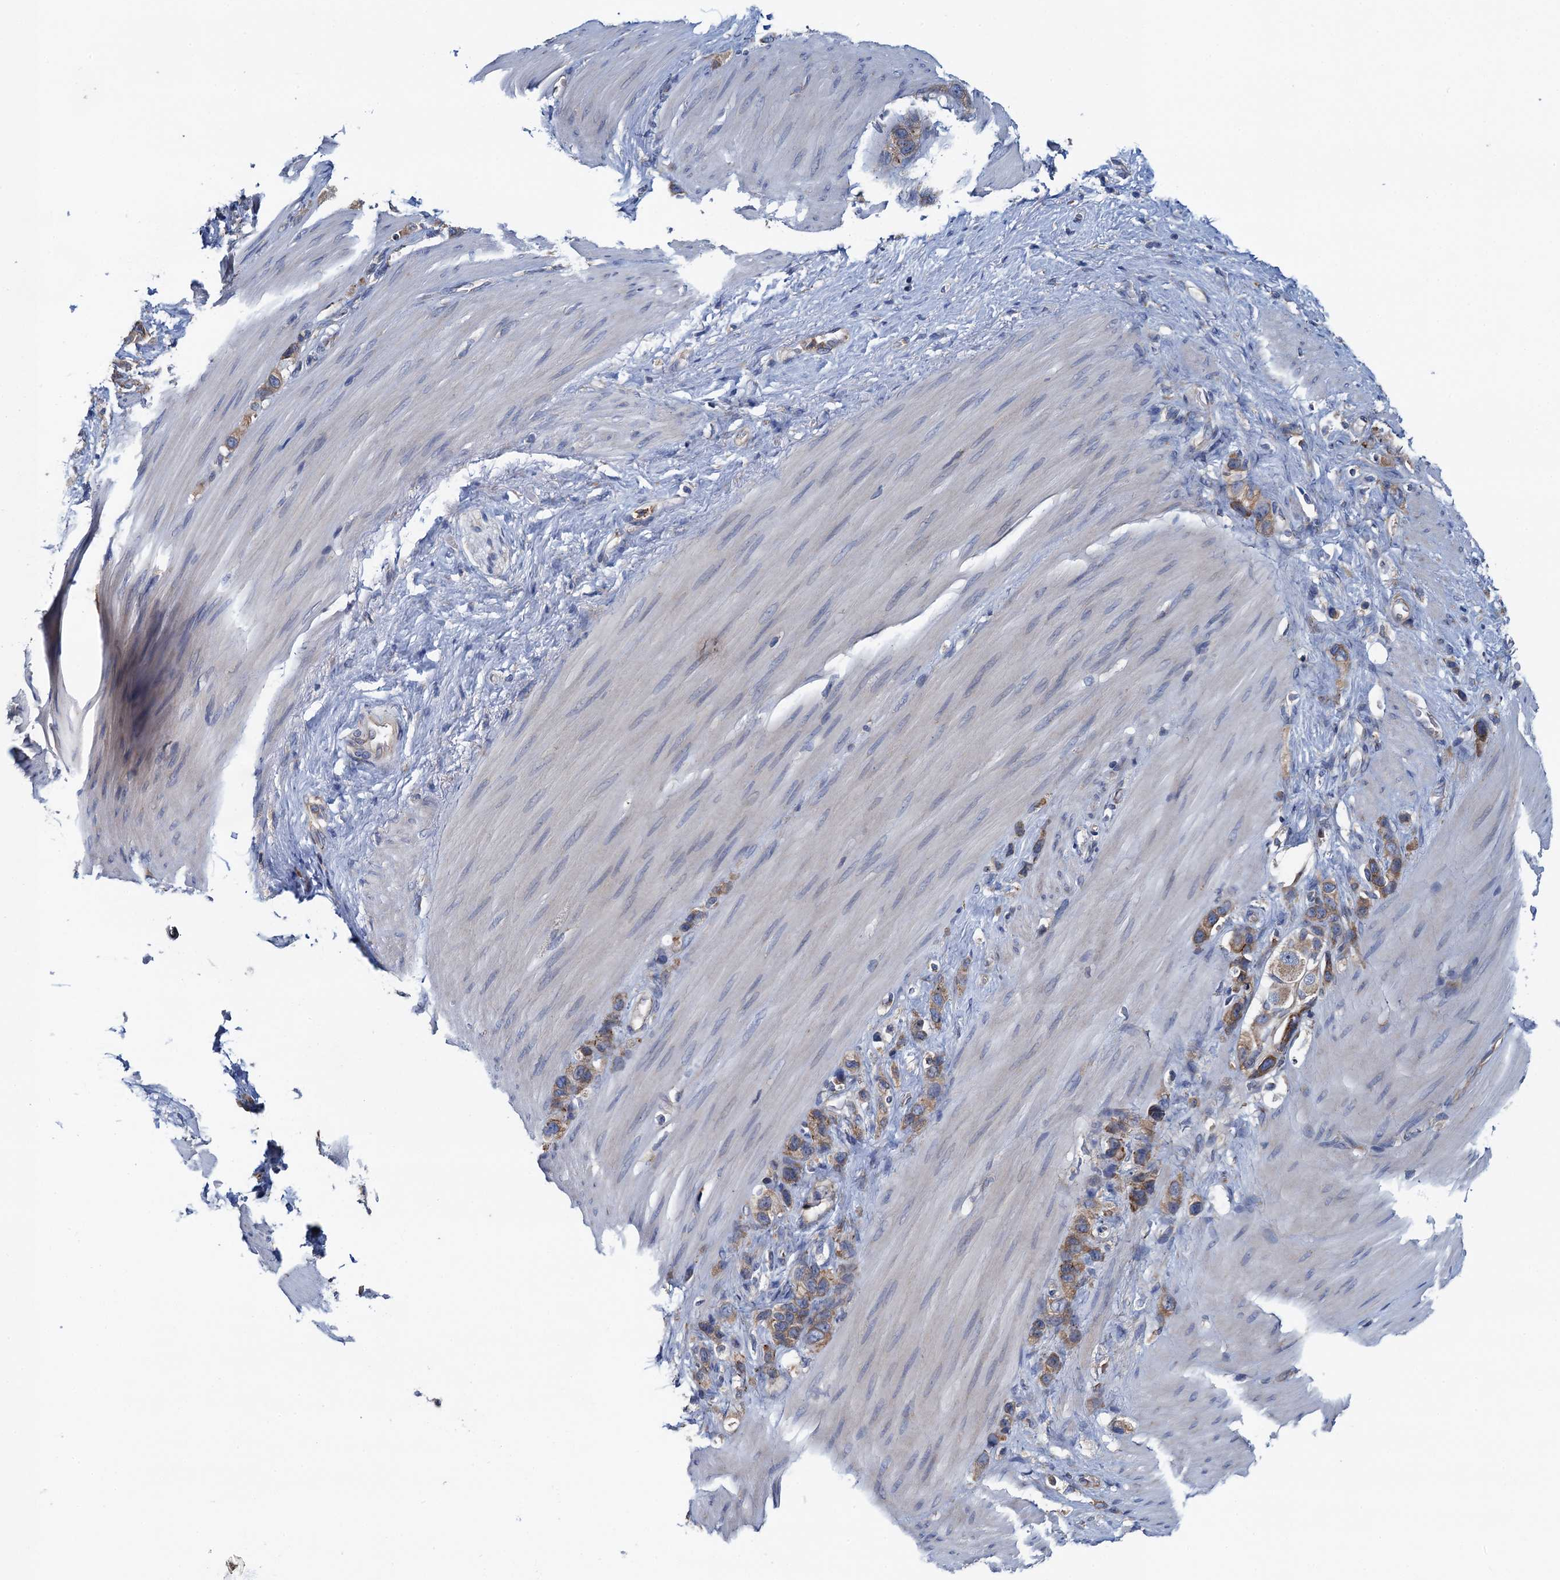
{"staining": {"intensity": "moderate", "quantity": ">75%", "location": "cytoplasmic/membranous"}, "tissue": "stomach cancer", "cell_type": "Tumor cells", "image_type": "cancer", "snomed": [{"axis": "morphology", "description": "Adenocarcinoma, NOS"}, {"axis": "morphology", "description": "Adenocarcinoma, High grade"}, {"axis": "topography", "description": "Stomach, upper"}, {"axis": "topography", "description": "Stomach, lower"}], "caption": "Protein analysis of stomach adenocarcinoma (high-grade) tissue exhibits moderate cytoplasmic/membranous staining in about >75% of tumor cells.", "gene": "ADCY9", "patient": {"sex": "female", "age": 65}}